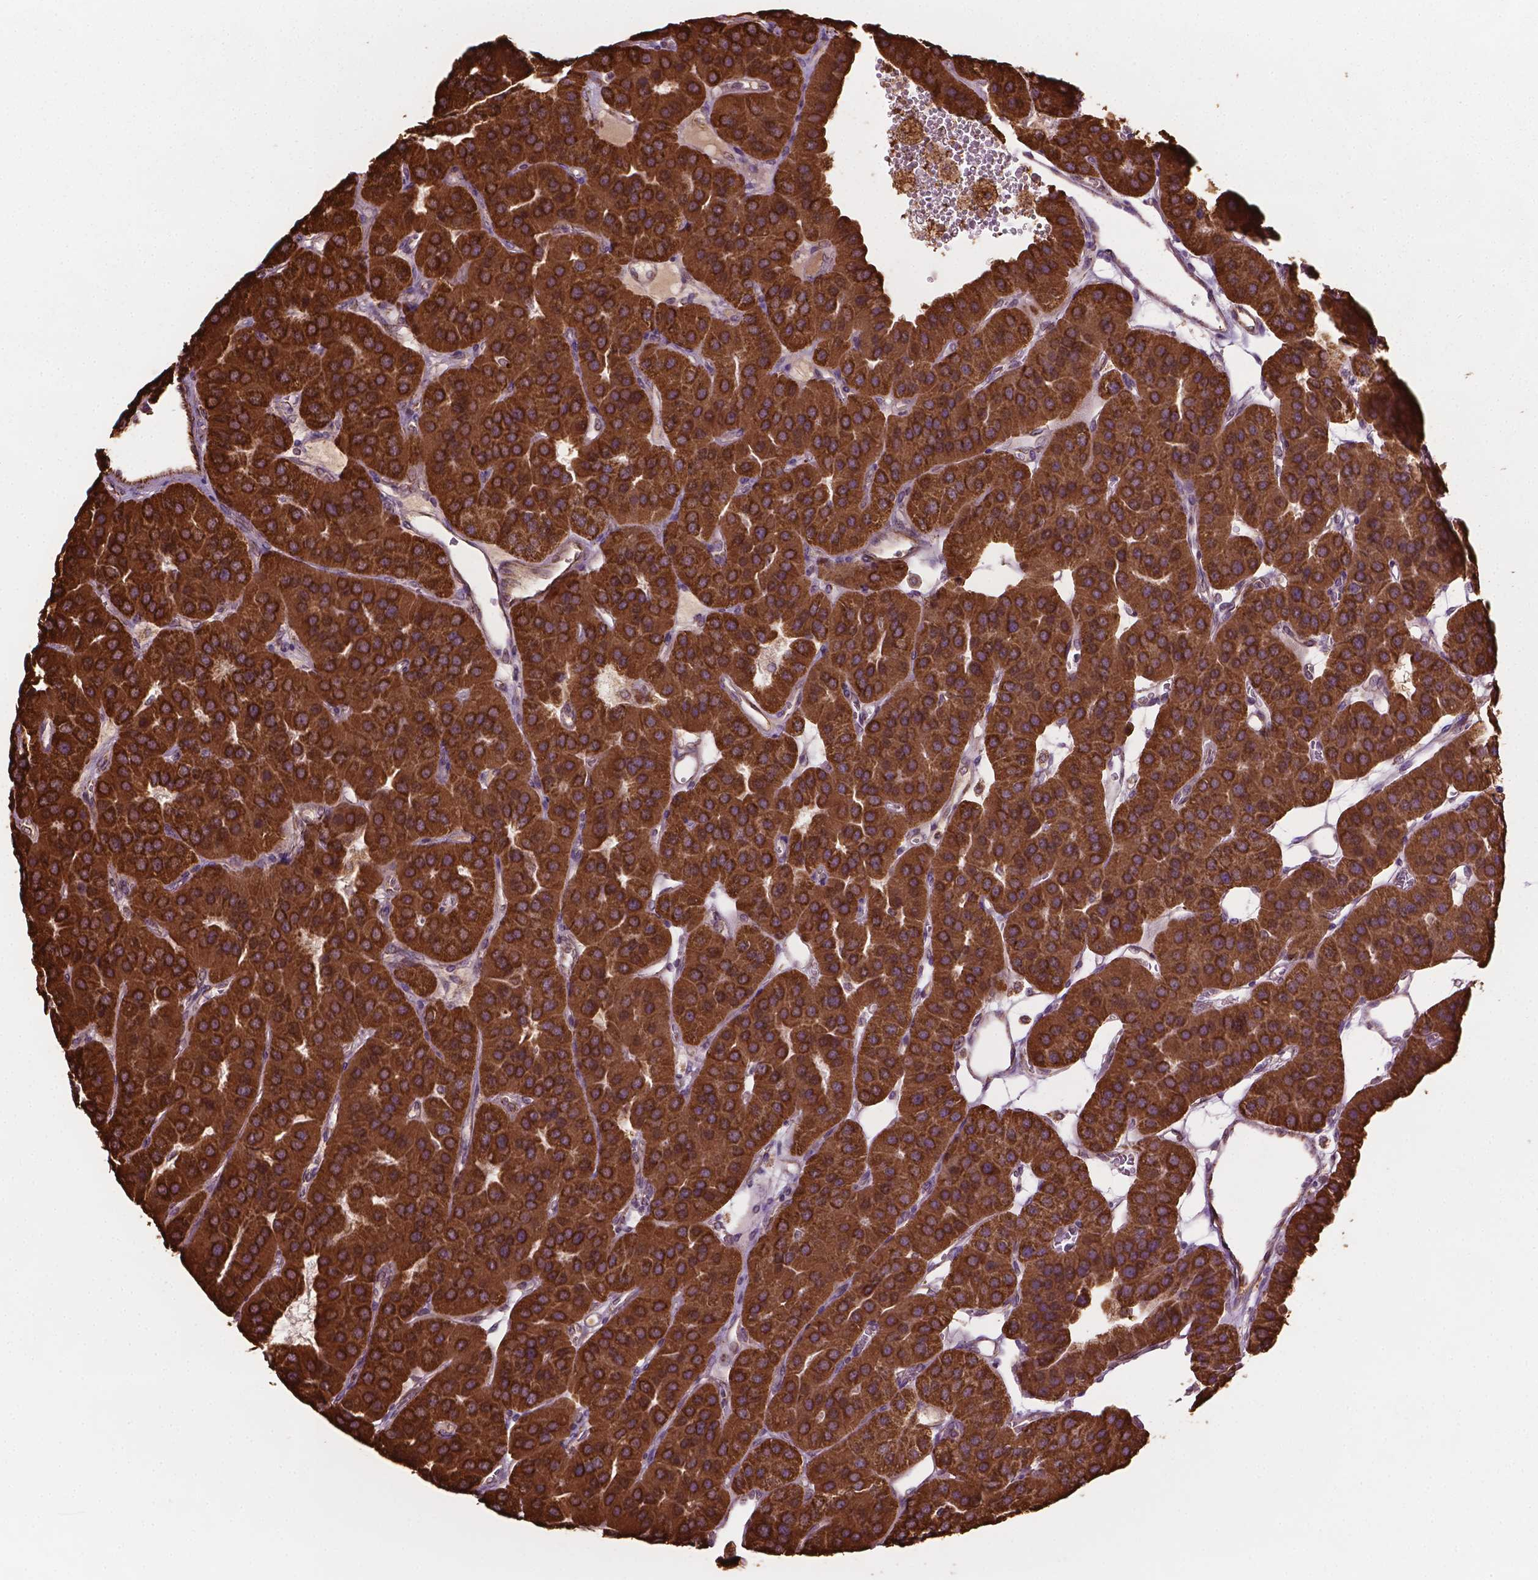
{"staining": {"intensity": "strong", "quantity": ">75%", "location": "cytoplasmic/membranous"}, "tissue": "parathyroid gland", "cell_type": "Glandular cells", "image_type": "normal", "snomed": [{"axis": "morphology", "description": "Normal tissue, NOS"}, {"axis": "morphology", "description": "Adenoma, NOS"}, {"axis": "topography", "description": "Parathyroid gland"}], "caption": "Parathyroid gland stained with a protein marker displays strong staining in glandular cells.", "gene": "HS3ST3A1", "patient": {"sex": "female", "age": 86}}